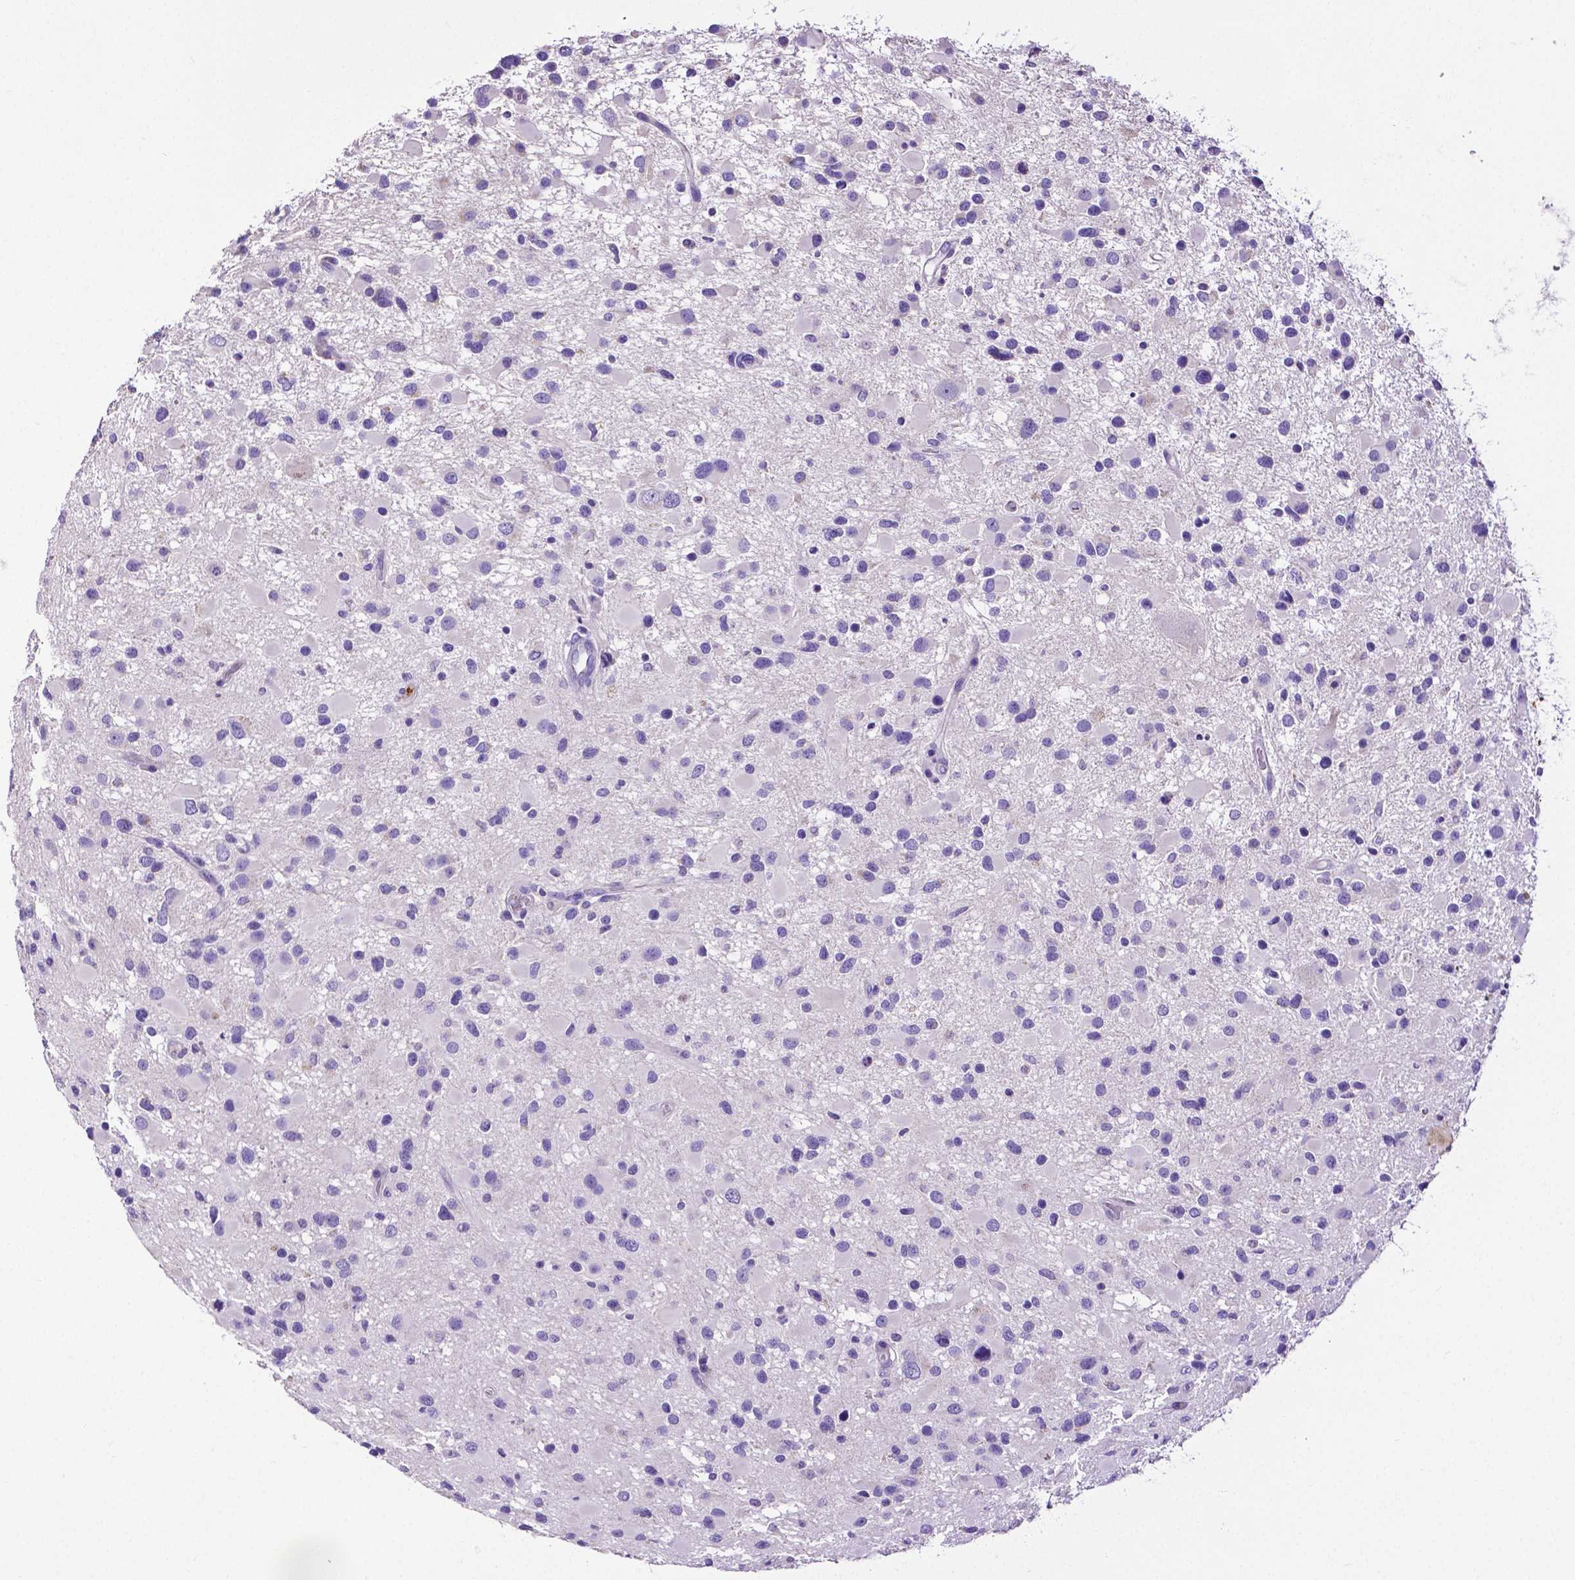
{"staining": {"intensity": "negative", "quantity": "none", "location": "none"}, "tissue": "glioma", "cell_type": "Tumor cells", "image_type": "cancer", "snomed": [{"axis": "morphology", "description": "Glioma, malignant, Low grade"}, {"axis": "topography", "description": "Brain"}], "caption": "A histopathology image of low-grade glioma (malignant) stained for a protein displays no brown staining in tumor cells. (Stains: DAB immunohistochemistry with hematoxylin counter stain, Microscopy: brightfield microscopy at high magnification).", "gene": "MMP9", "patient": {"sex": "female", "age": 32}}